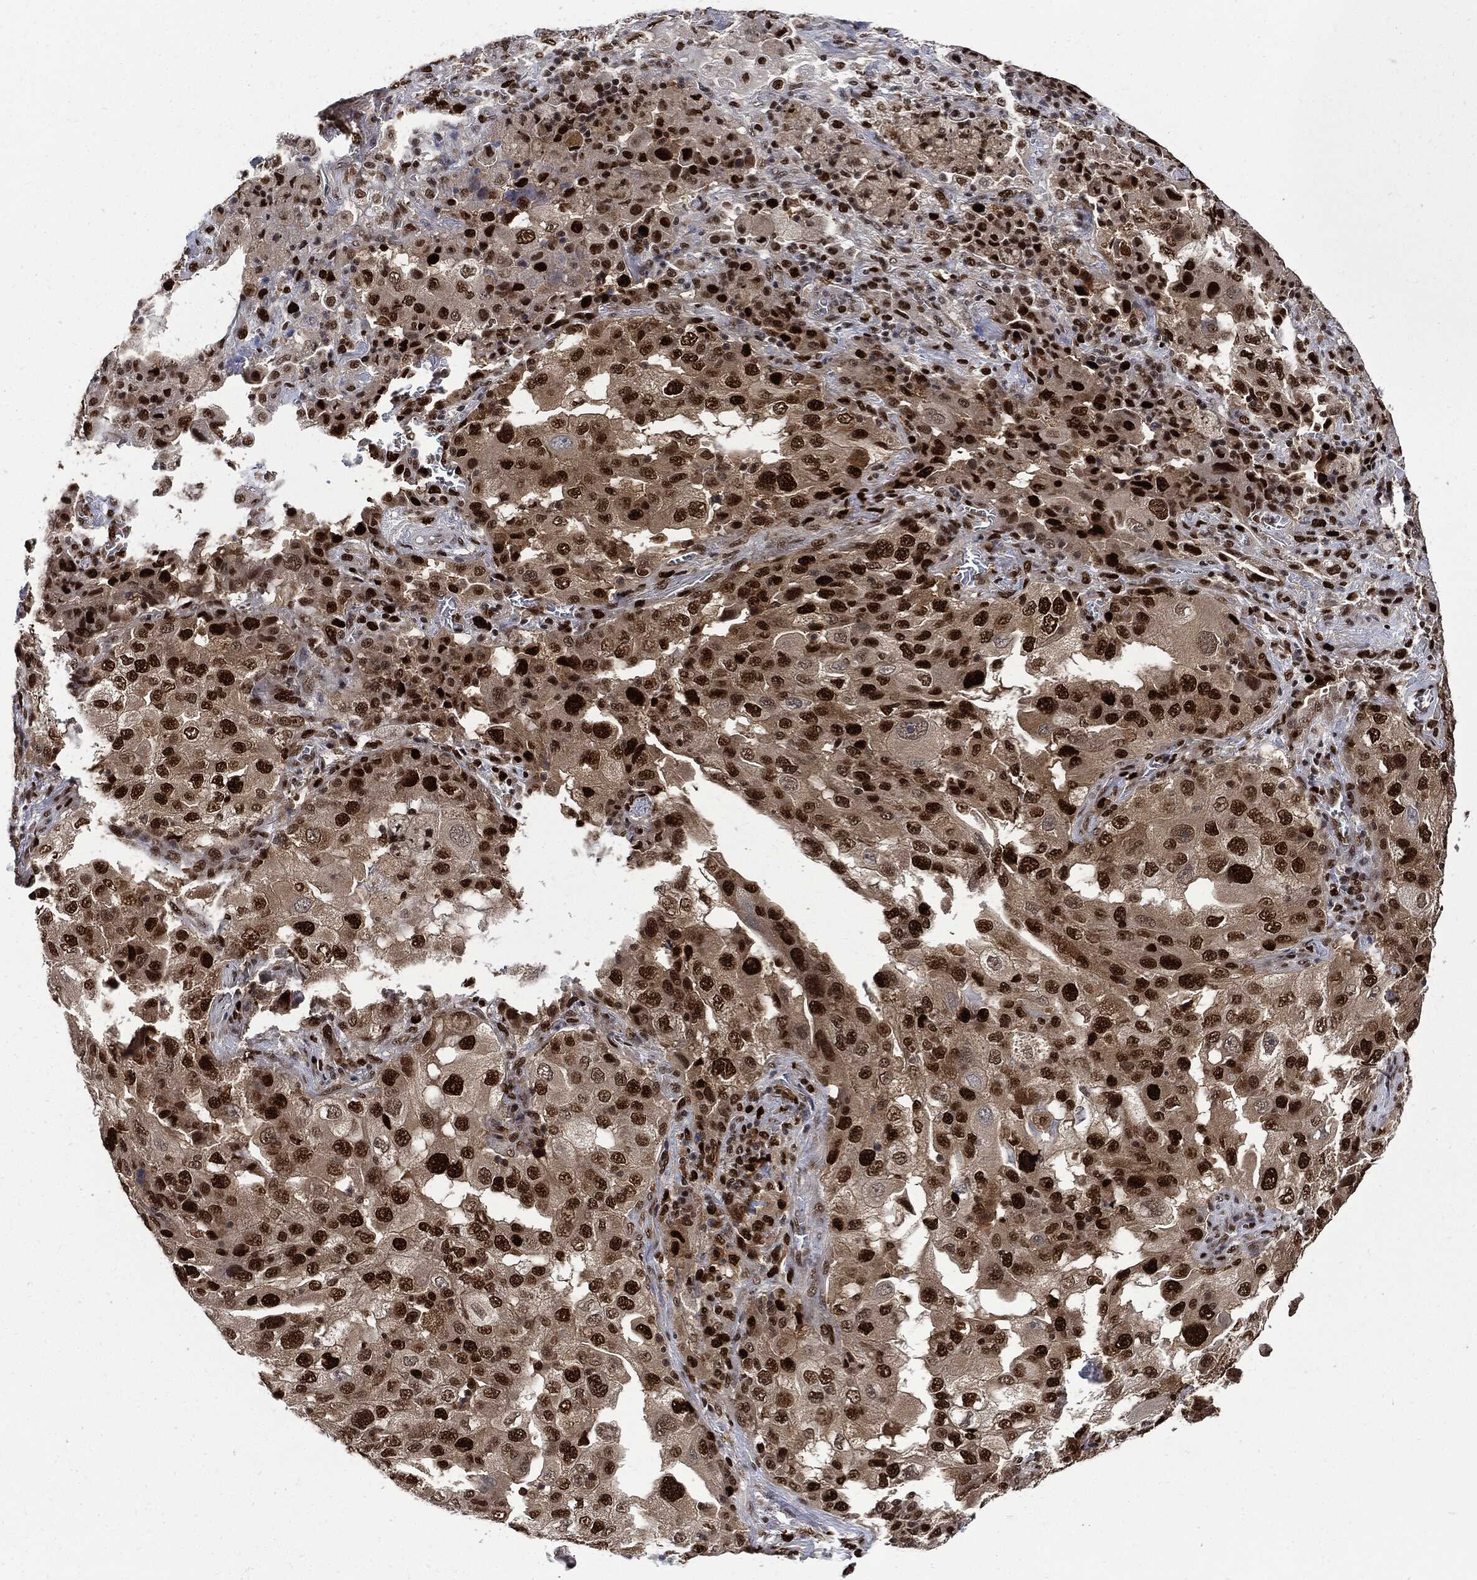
{"staining": {"intensity": "strong", "quantity": ">75%", "location": "nuclear"}, "tissue": "lung cancer", "cell_type": "Tumor cells", "image_type": "cancer", "snomed": [{"axis": "morphology", "description": "Adenocarcinoma, NOS"}, {"axis": "topography", "description": "Lung"}], "caption": "Immunohistochemical staining of human lung adenocarcinoma exhibits high levels of strong nuclear expression in about >75% of tumor cells.", "gene": "PCNA", "patient": {"sex": "female", "age": 61}}